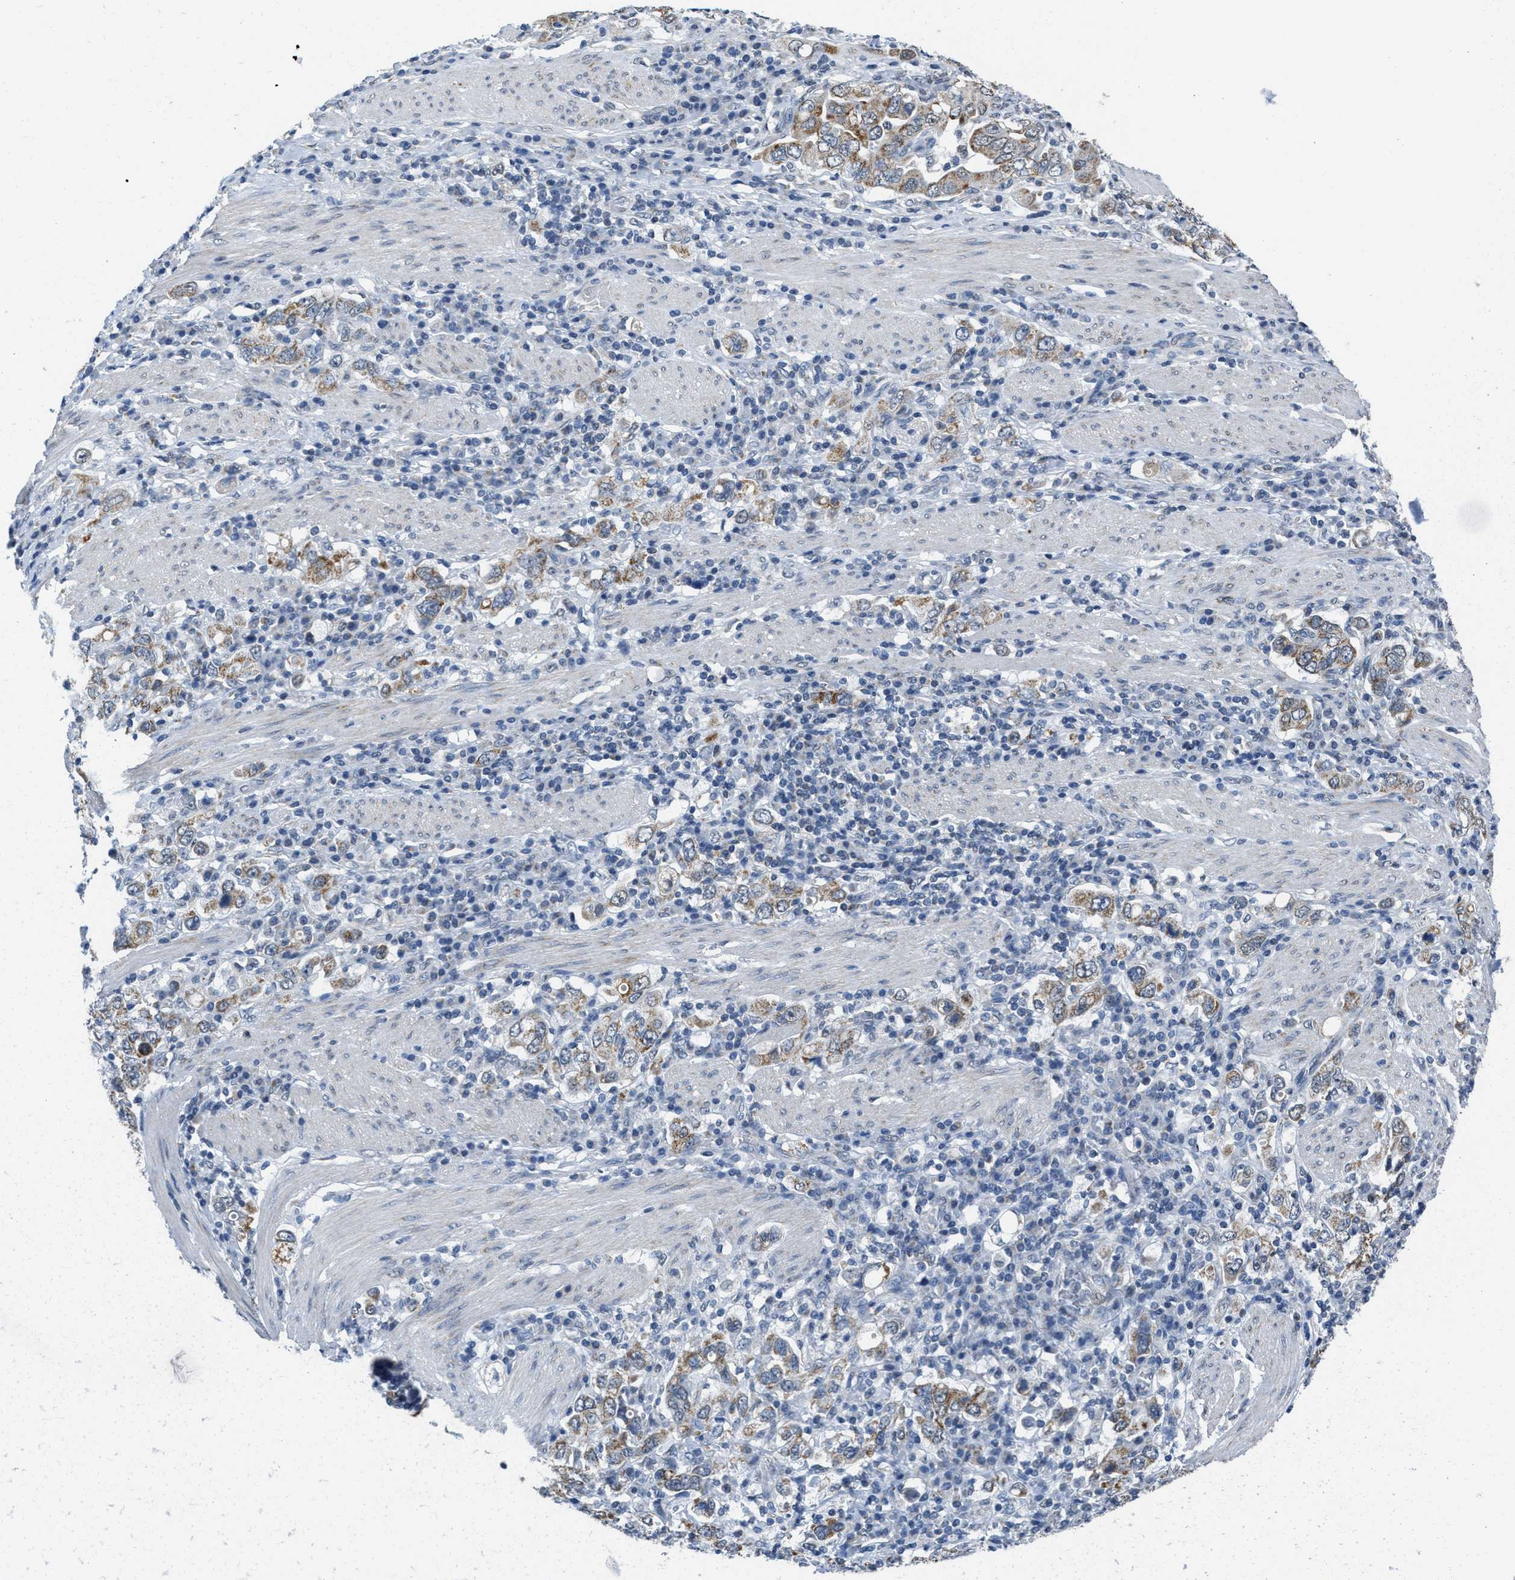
{"staining": {"intensity": "moderate", "quantity": ">75%", "location": "cytoplasmic/membranous"}, "tissue": "stomach cancer", "cell_type": "Tumor cells", "image_type": "cancer", "snomed": [{"axis": "morphology", "description": "Adenocarcinoma, NOS"}, {"axis": "topography", "description": "Stomach, upper"}], "caption": "Immunohistochemical staining of human stomach cancer displays moderate cytoplasmic/membranous protein expression in approximately >75% of tumor cells.", "gene": "TOMM70", "patient": {"sex": "male", "age": 62}}